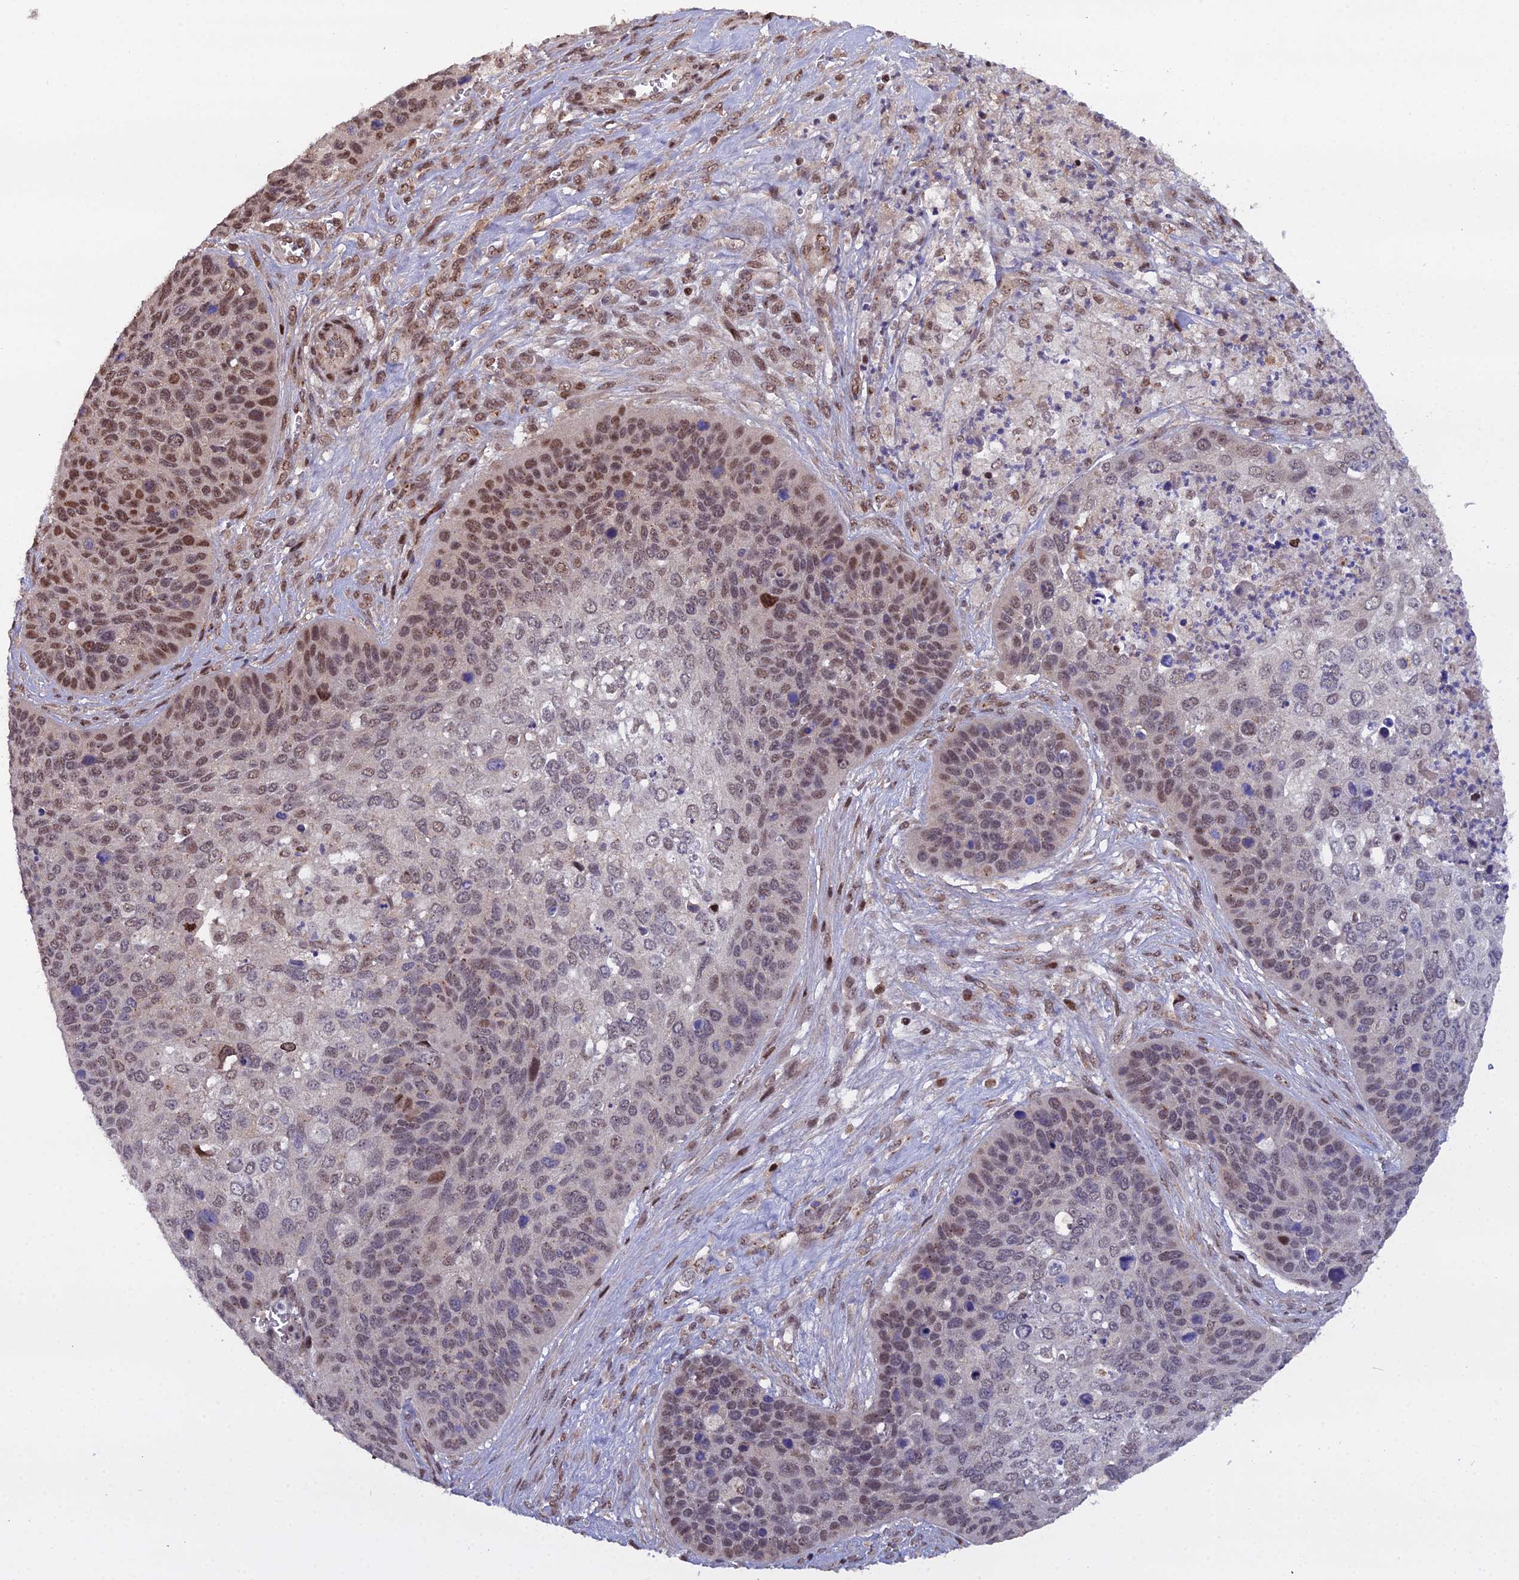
{"staining": {"intensity": "moderate", "quantity": "25%-75%", "location": "nuclear"}, "tissue": "skin cancer", "cell_type": "Tumor cells", "image_type": "cancer", "snomed": [{"axis": "morphology", "description": "Basal cell carcinoma"}, {"axis": "topography", "description": "Skin"}], "caption": "The photomicrograph reveals immunohistochemical staining of skin cancer. There is moderate nuclear positivity is identified in approximately 25%-75% of tumor cells.", "gene": "ARL2", "patient": {"sex": "female", "age": 74}}